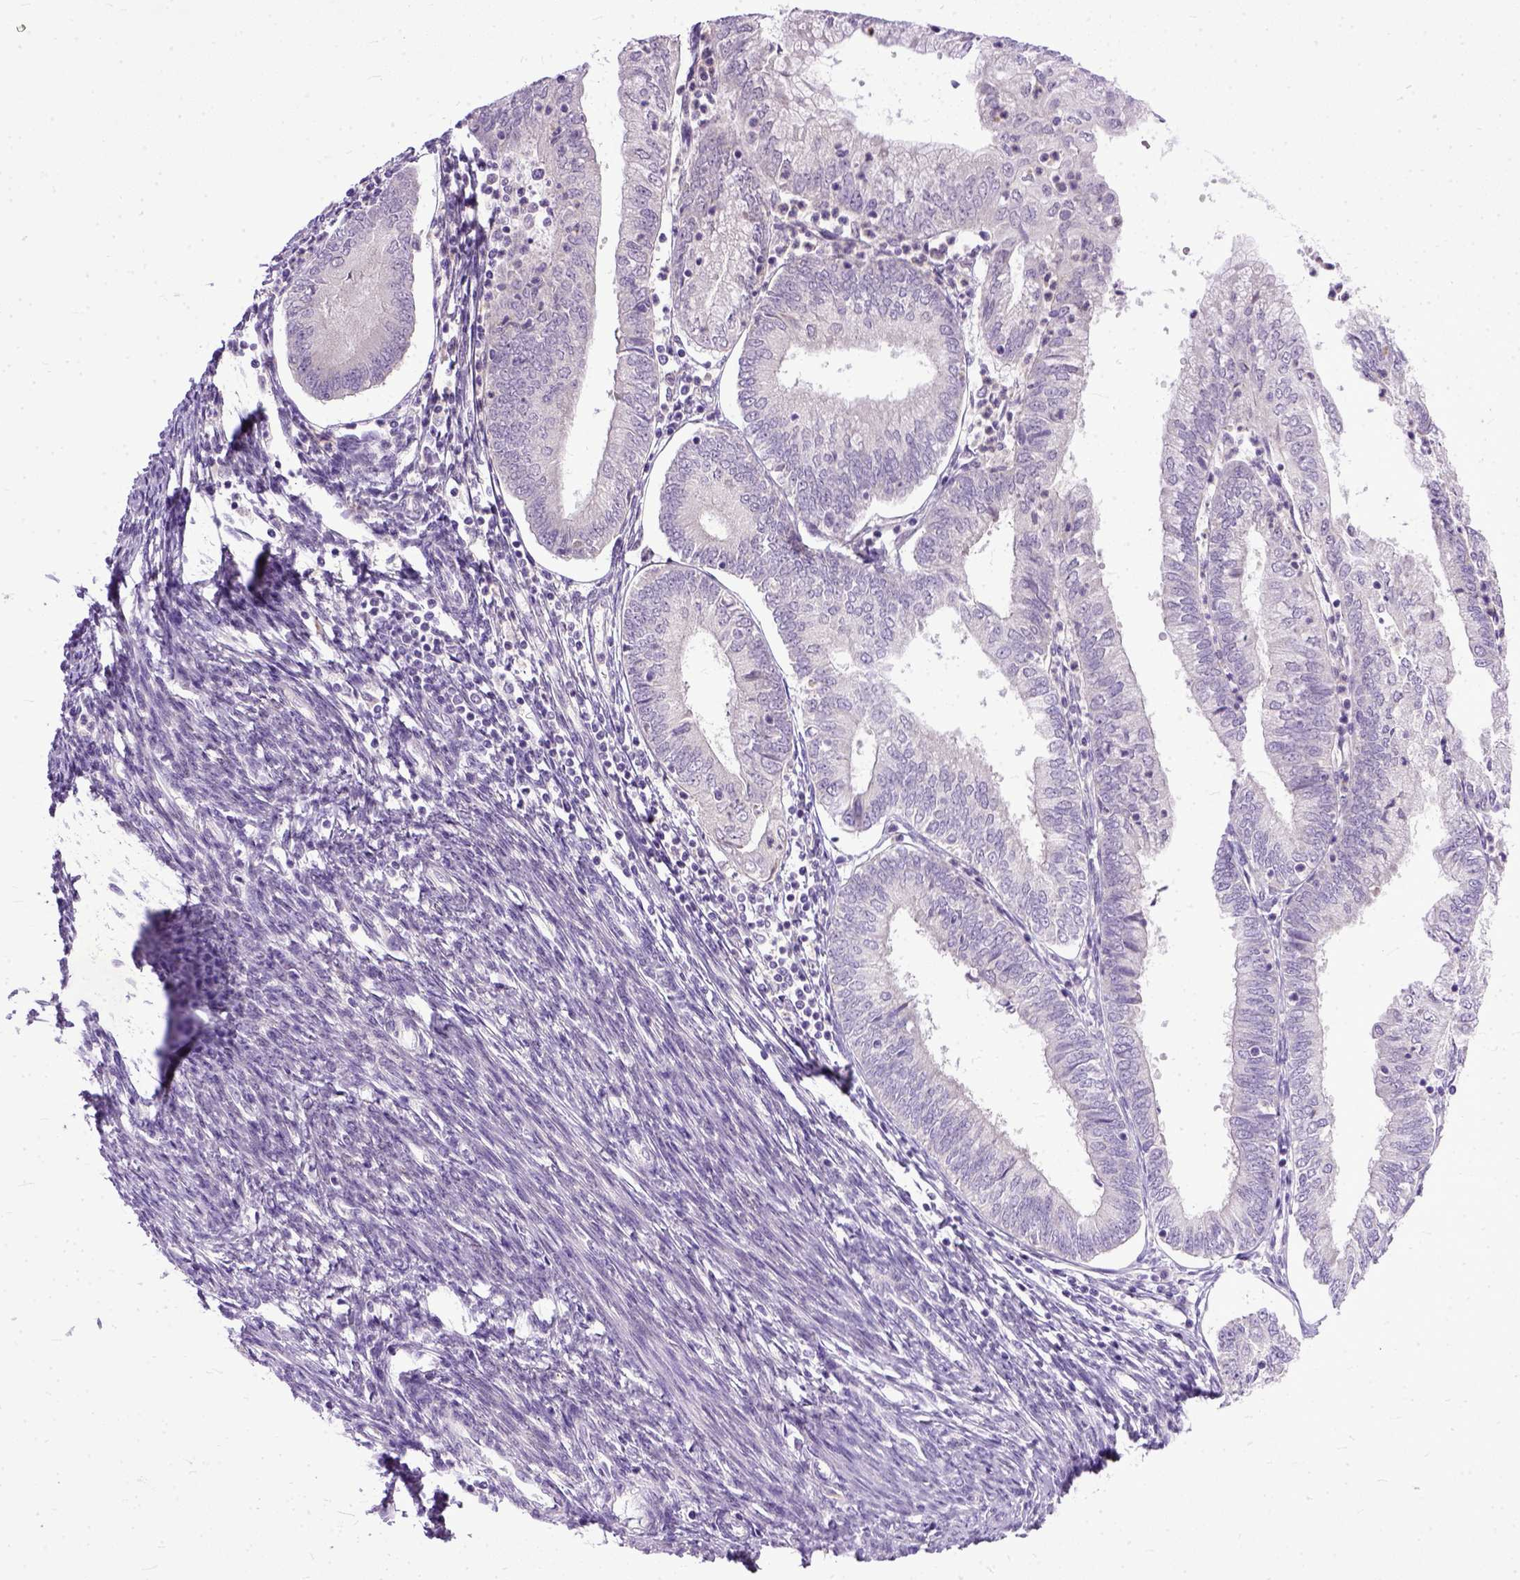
{"staining": {"intensity": "negative", "quantity": "none", "location": "none"}, "tissue": "endometrial cancer", "cell_type": "Tumor cells", "image_type": "cancer", "snomed": [{"axis": "morphology", "description": "Adenocarcinoma, NOS"}, {"axis": "topography", "description": "Endometrium"}], "caption": "DAB (3,3'-diaminobenzidine) immunohistochemical staining of human endometrial adenocarcinoma displays no significant positivity in tumor cells. The staining was performed using DAB to visualize the protein expression in brown, while the nuclei were stained in blue with hematoxylin (Magnification: 20x).", "gene": "TCEAL7", "patient": {"sex": "female", "age": 55}}